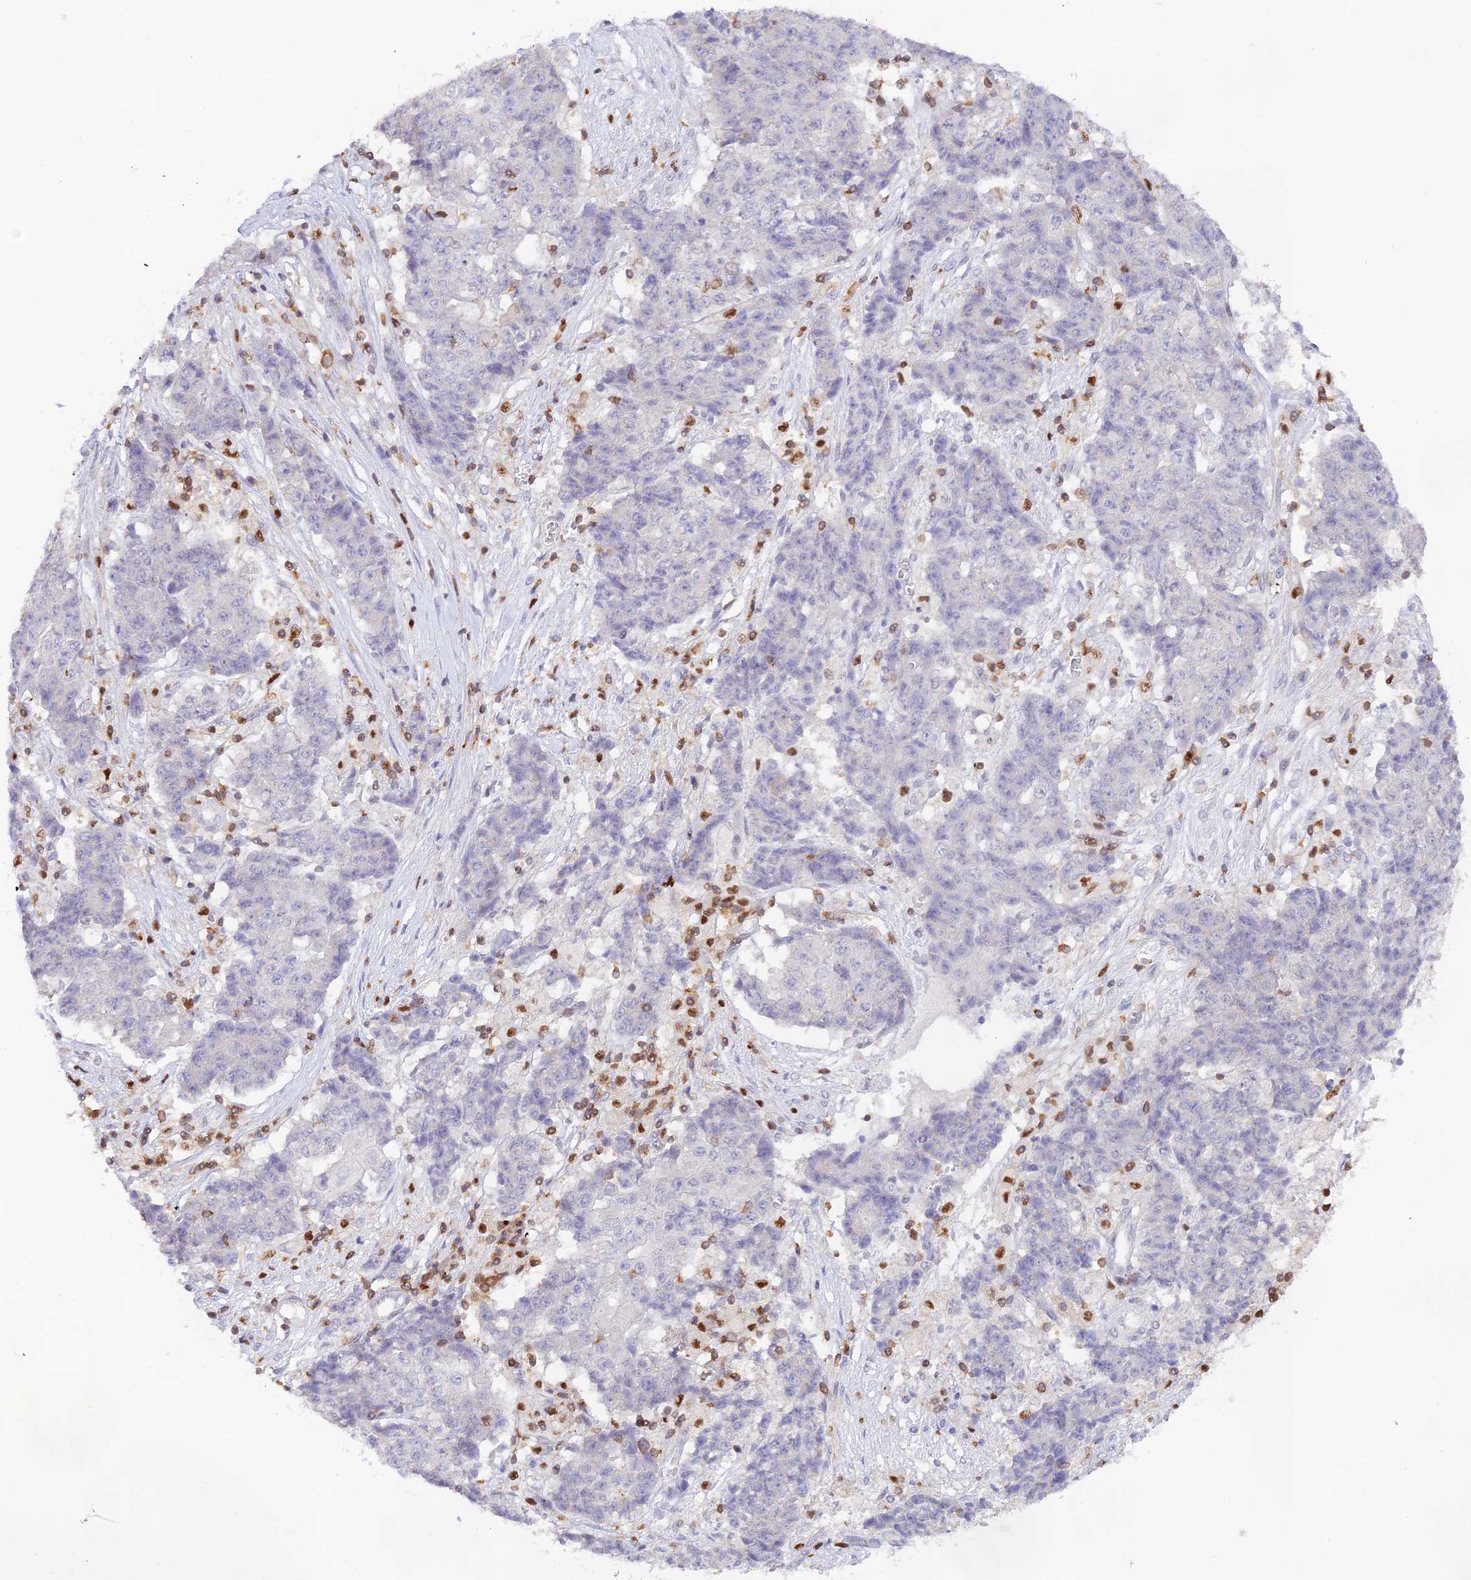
{"staining": {"intensity": "negative", "quantity": "none", "location": "none"}, "tissue": "ovarian cancer", "cell_type": "Tumor cells", "image_type": "cancer", "snomed": [{"axis": "morphology", "description": "Carcinoma, endometroid"}, {"axis": "topography", "description": "Ovary"}], "caption": "This is a micrograph of immunohistochemistry (IHC) staining of endometroid carcinoma (ovarian), which shows no expression in tumor cells.", "gene": "DENND1C", "patient": {"sex": "female", "age": 42}}